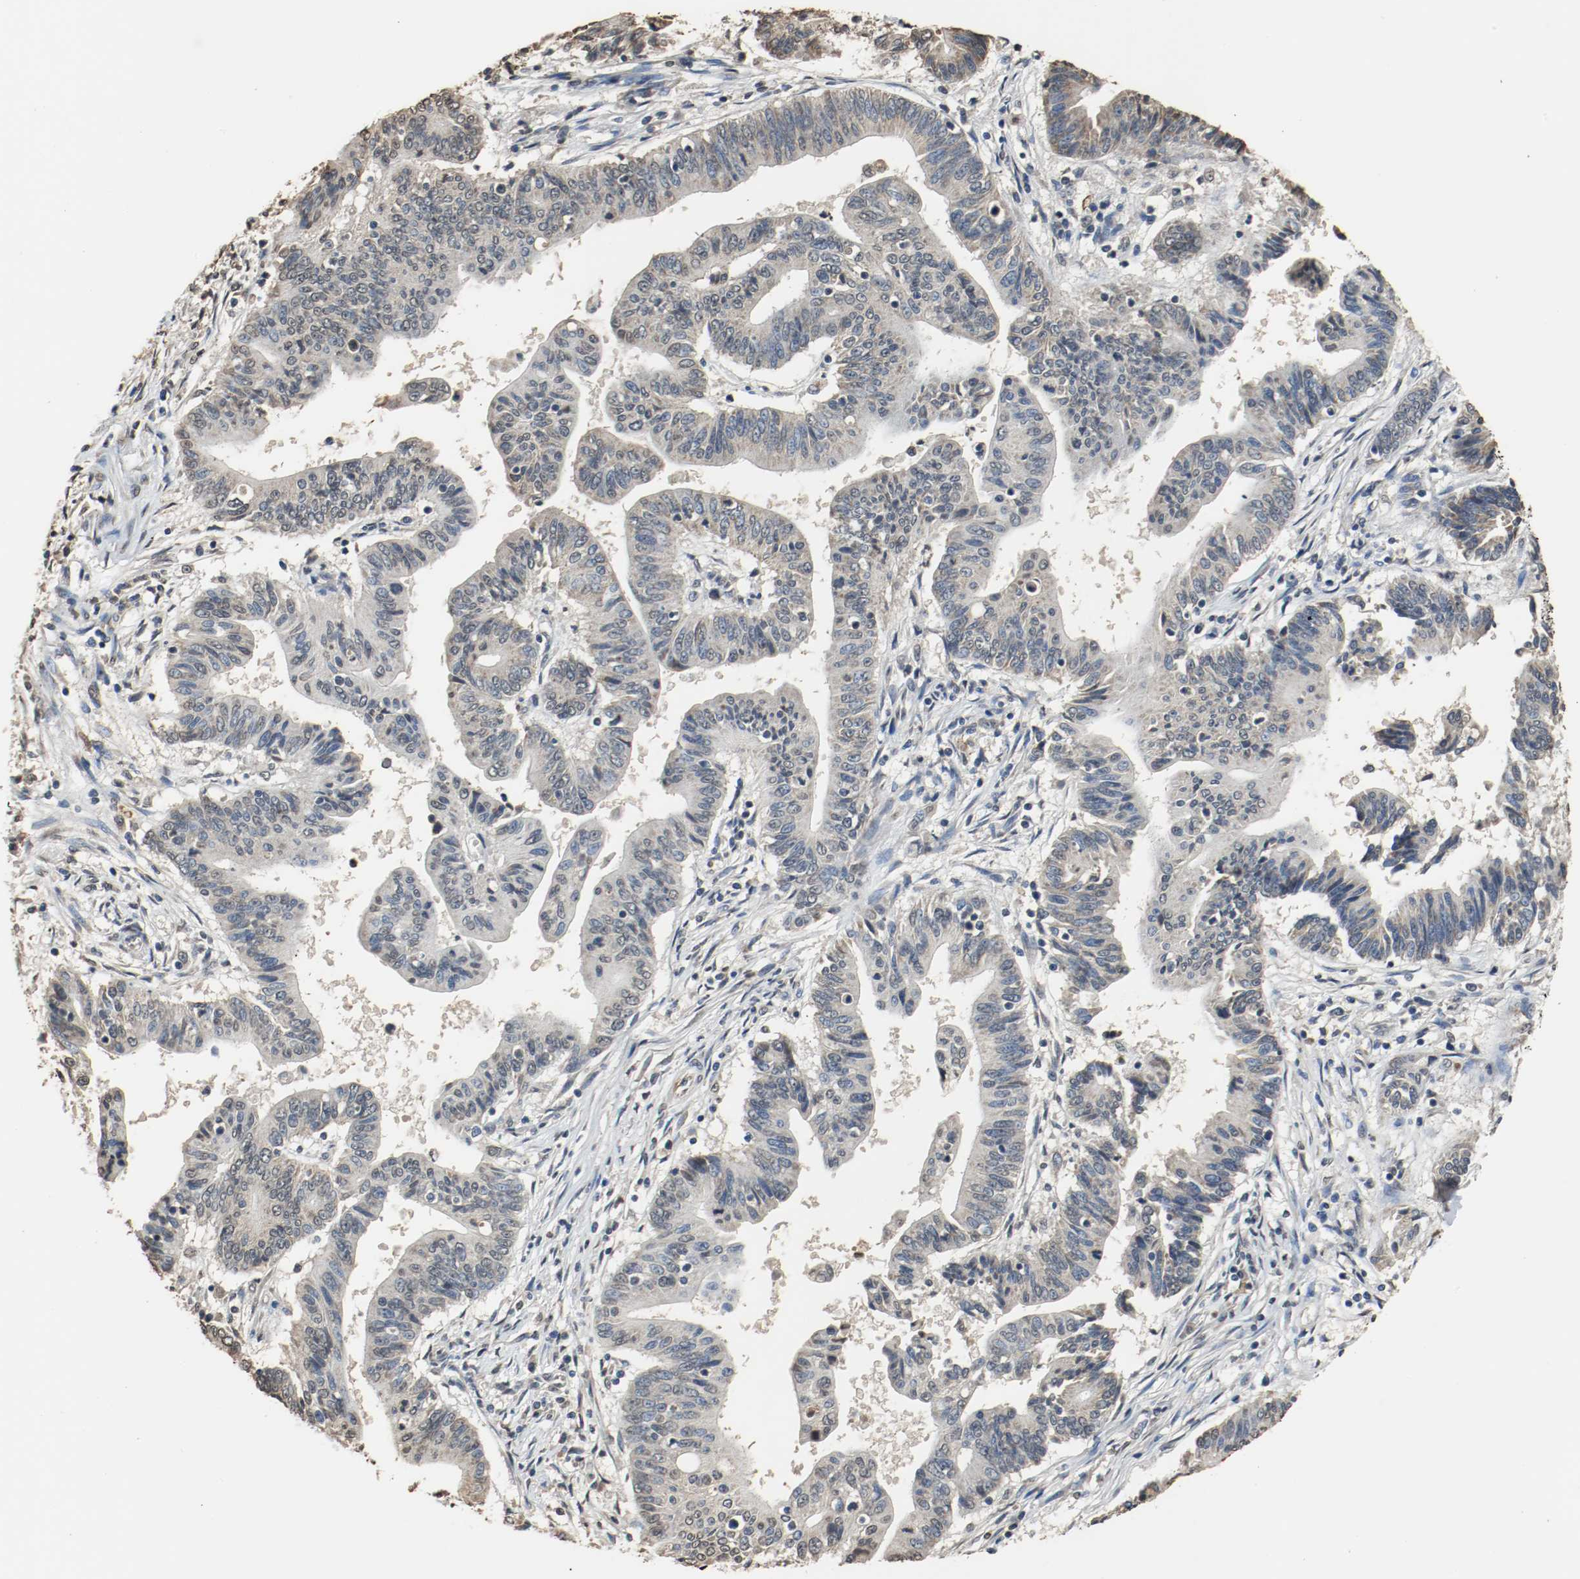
{"staining": {"intensity": "weak", "quantity": "<25%", "location": "cytoplasmic/membranous"}, "tissue": "pancreatic cancer", "cell_type": "Tumor cells", "image_type": "cancer", "snomed": [{"axis": "morphology", "description": "Adenocarcinoma, NOS"}, {"axis": "topography", "description": "Pancreas"}], "caption": "Adenocarcinoma (pancreatic) stained for a protein using immunohistochemistry reveals no positivity tumor cells.", "gene": "RTN4", "patient": {"sex": "female", "age": 48}}